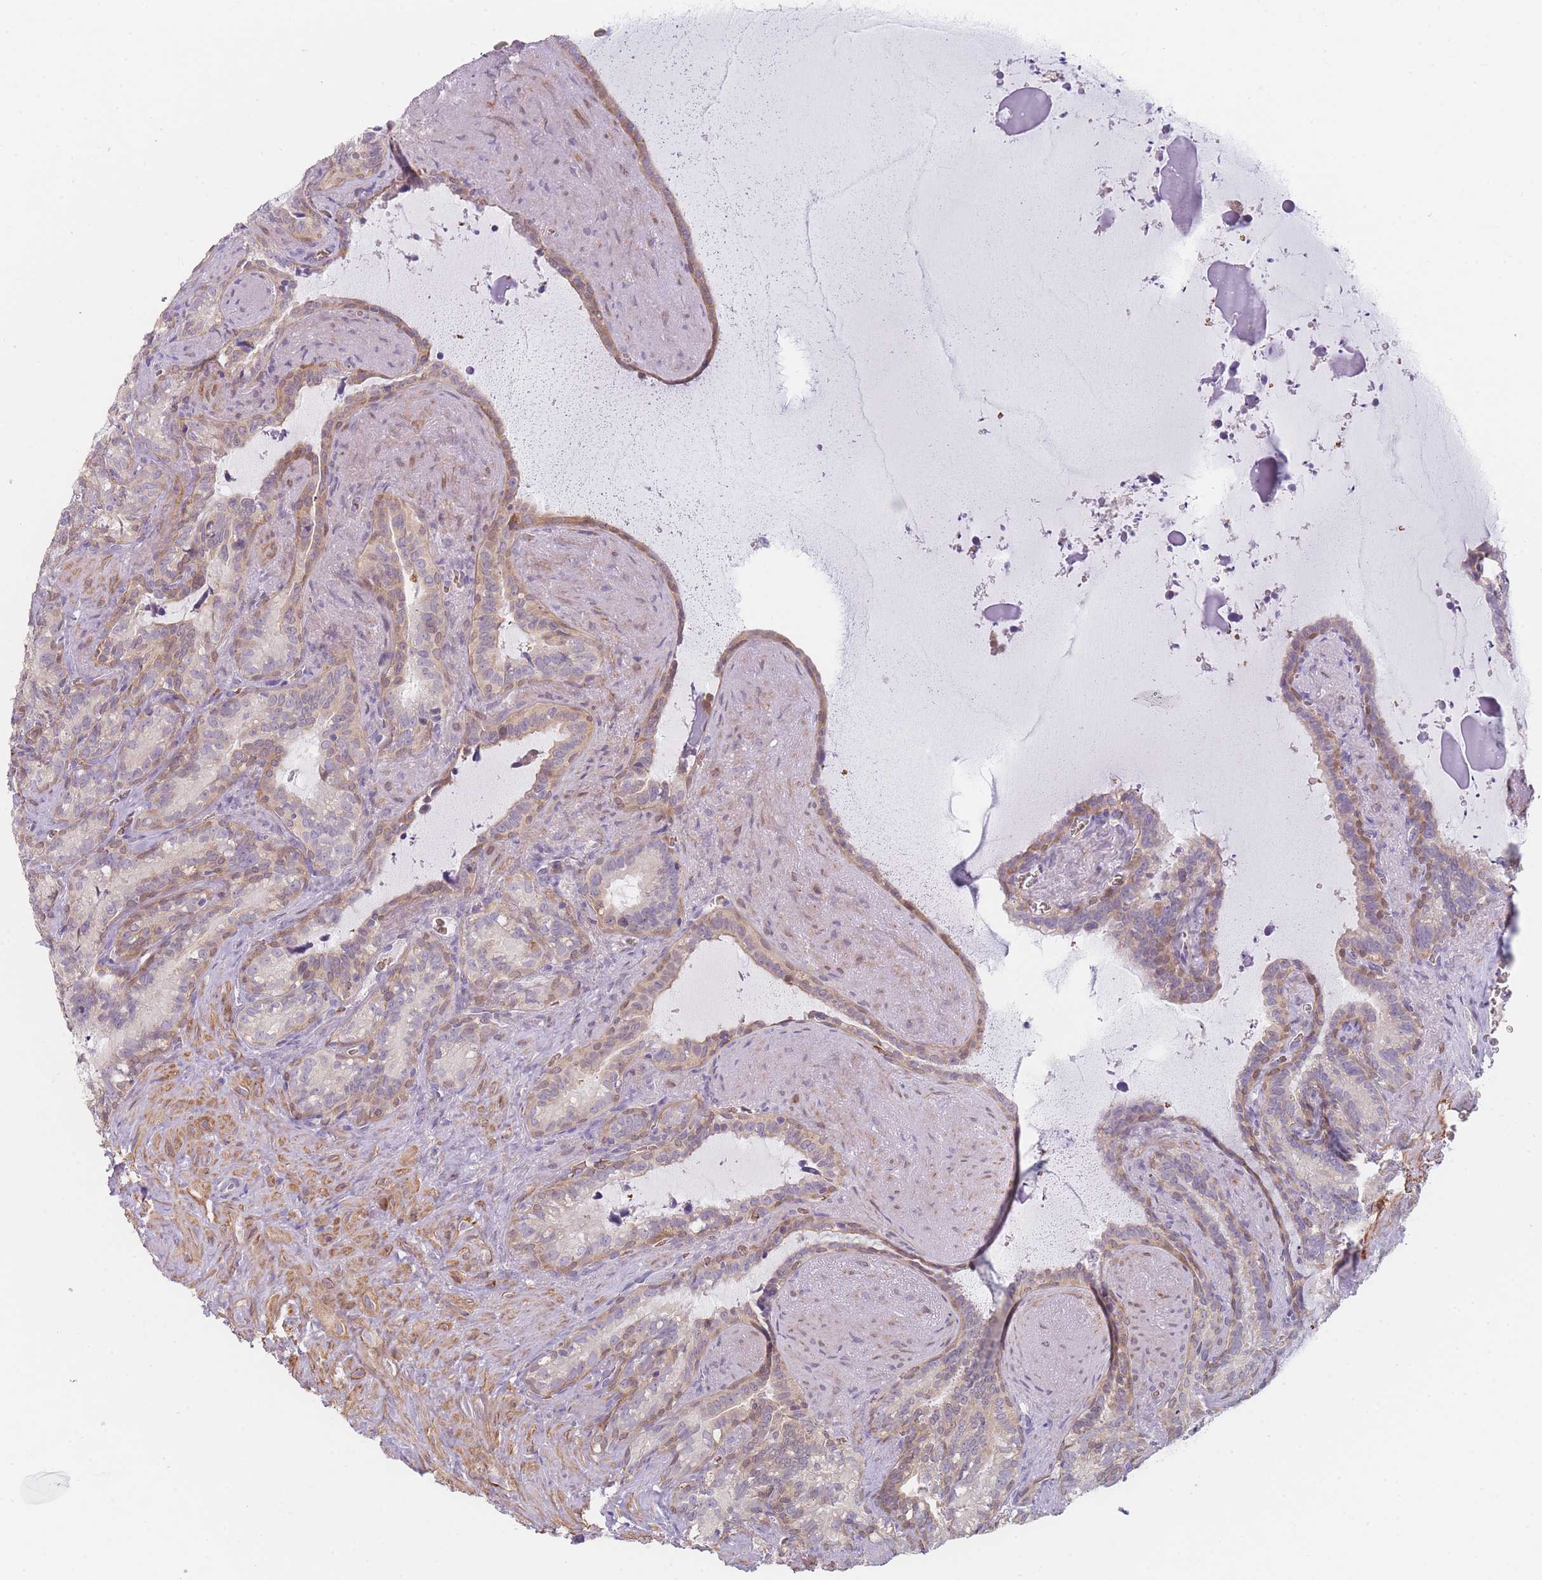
{"staining": {"intensity": "moderate", "quantity": "<25%", "location": "cytoplasmic/membranous"}, "tissue": "seminal vesicle", "cell_type": "Glandular cells", "image_type": "normal", "snomed": [{"axis": "morphology", "description": "Normal tissue, NOS"}, {"axis": "topography", "description": "Prostate"}, {"axis": "topography", "description": "Seminal veicle"}], "caption": "Brown immunohistochemical staining in normal human seminal vesicle exhibits moderate cytoplasmic/membranous expression in about <25% of glandular cells. (Brightfield microscopy of DAB IHC at high magnification).", "gene": "SMPD4", "patient": {"sex": "male", "age": 58}}